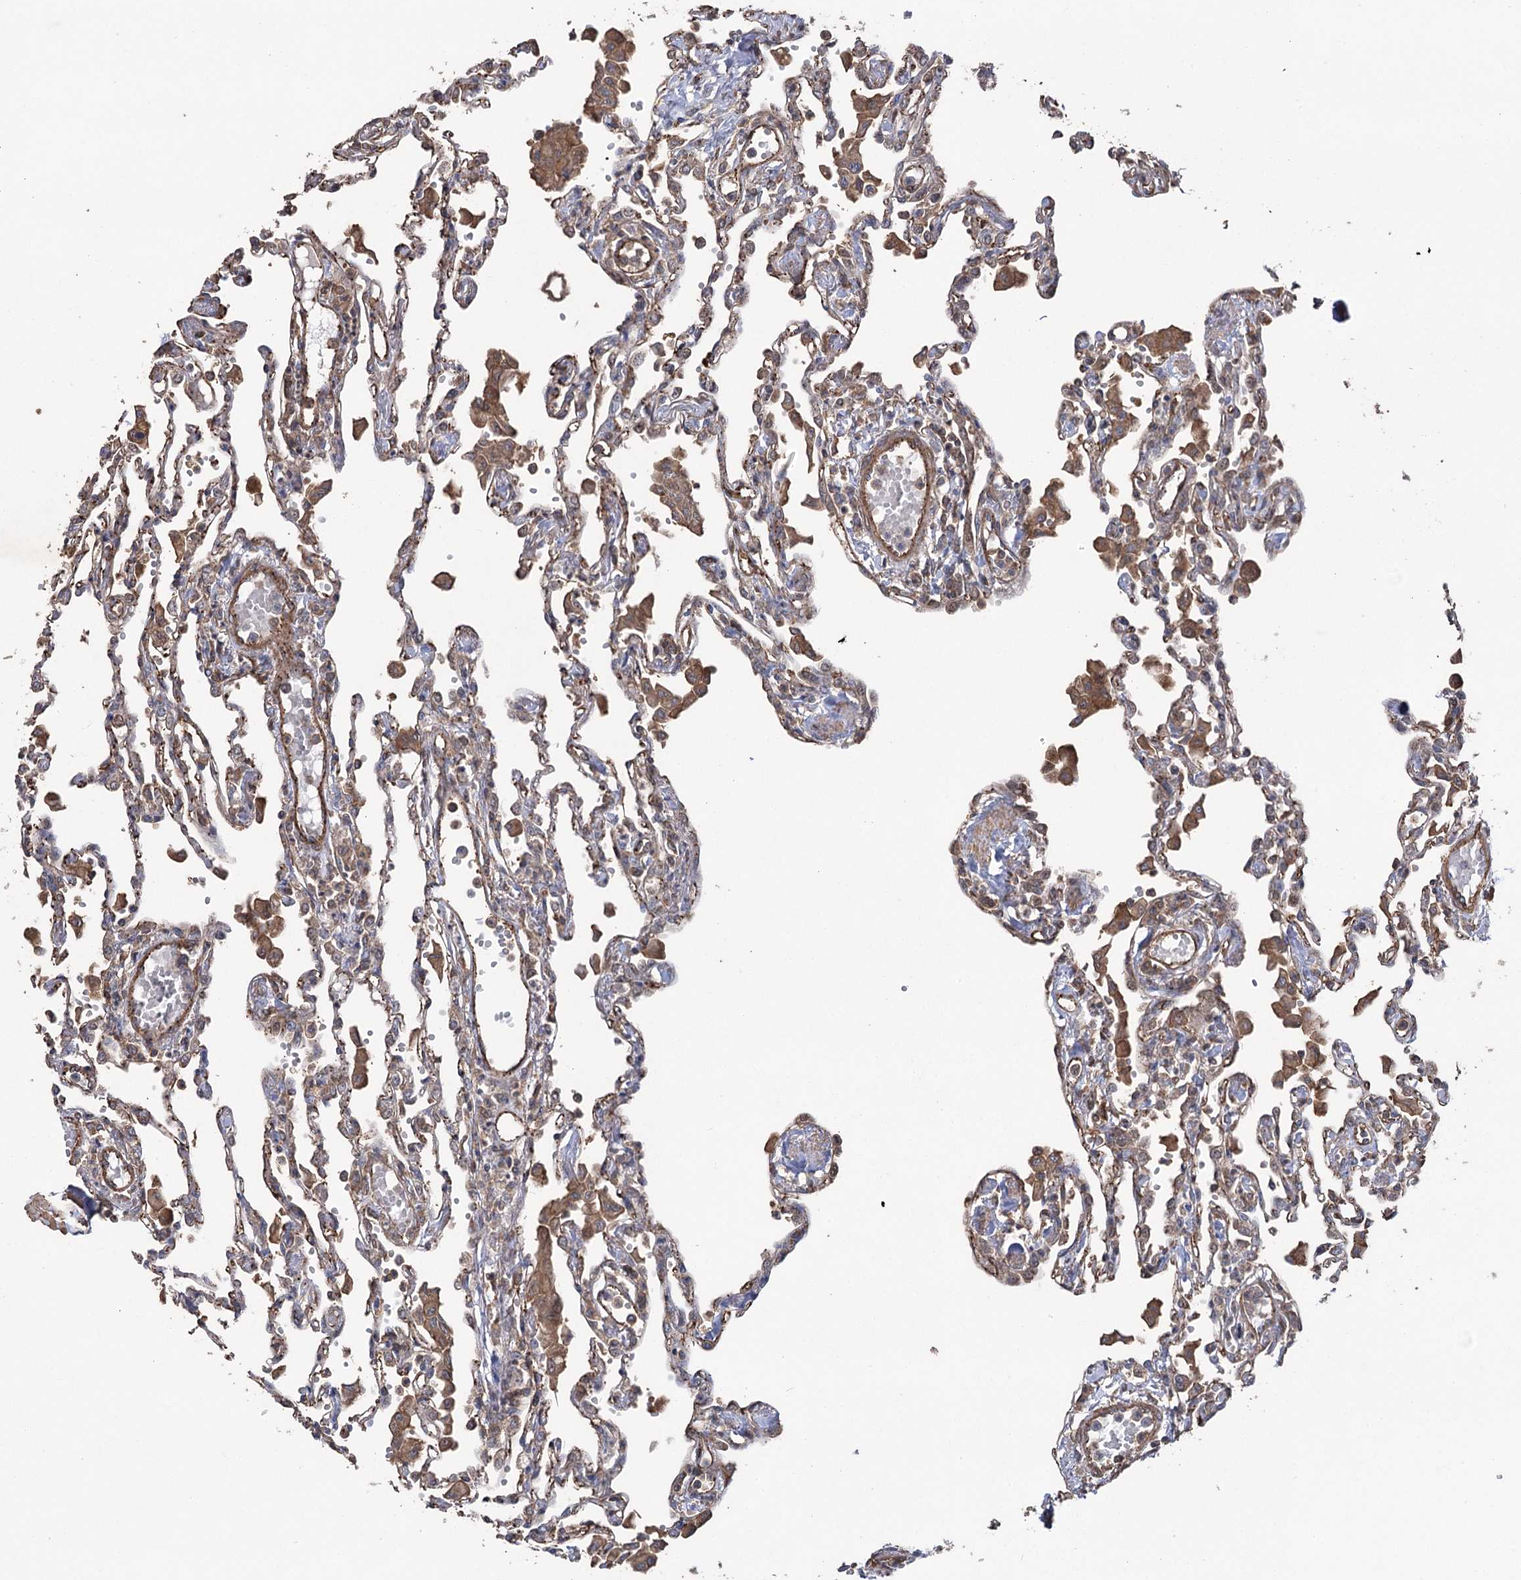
{"staining": {"intensity": "moderate", "quantity": ">75%", "location": "cytoplasmic/membranous"}, "tissue": "lung", "cell_type": "Alveolar cells", "image_type": "normal", "snomed": [{"axis": "morphology", "description": "Normal tissue, NOS"}, {"axis": "topography", "description": "Bronchus"}, {"axis": "topography", "description": "Lung"}], "caption": "The histopathology image exhibits immunohistochemical staining of normal lung. There is moderate cytoplasmic/membranous expression is appreciated in about >75% of alveolar cells.", "gene": "LARS2", "patient": {"sex": "female", "age": 49}}